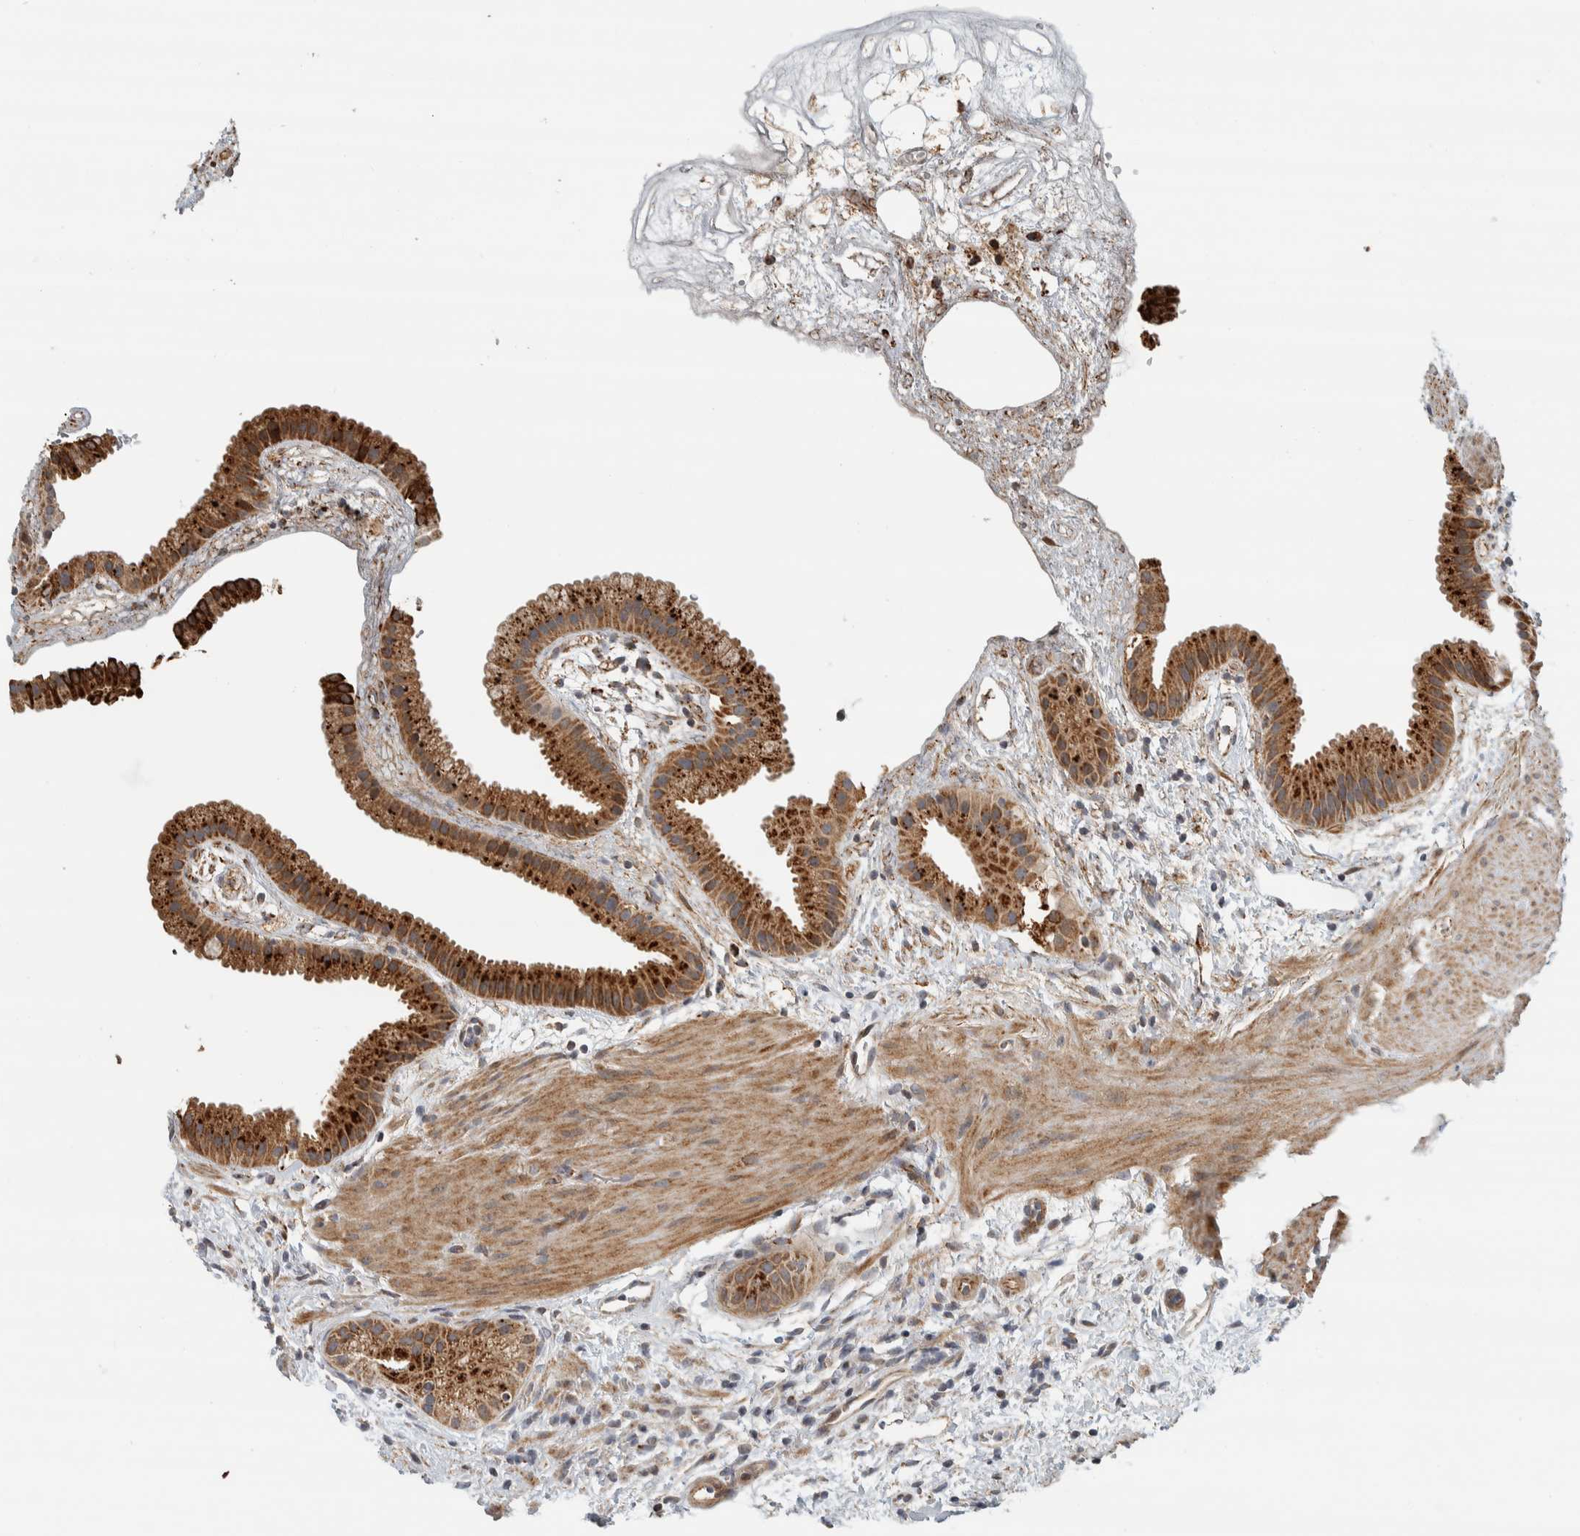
{"staining": {"intensity": "strong", "quantity": ">75%", "location": "cytoplasmic/membranous"}, "tissue": "gallbladder", "cell_type": "Glandular cells", "image_type": "normal", "snomed": [{"axis": "morphology", "description": "Normal tissue, NOS"}, {"axis": "topography", "description": "Gallbladder"}], "caption": "Gallbladder stained with DAB (3,3'-diaminobenzidine) immunohistochemistry exhibits high levels of strong cytoplasmic/membranous expression in approximately >75% of glandular cells.", "gene": "AFP", "patient": {"sex": "female", "age": 64}}